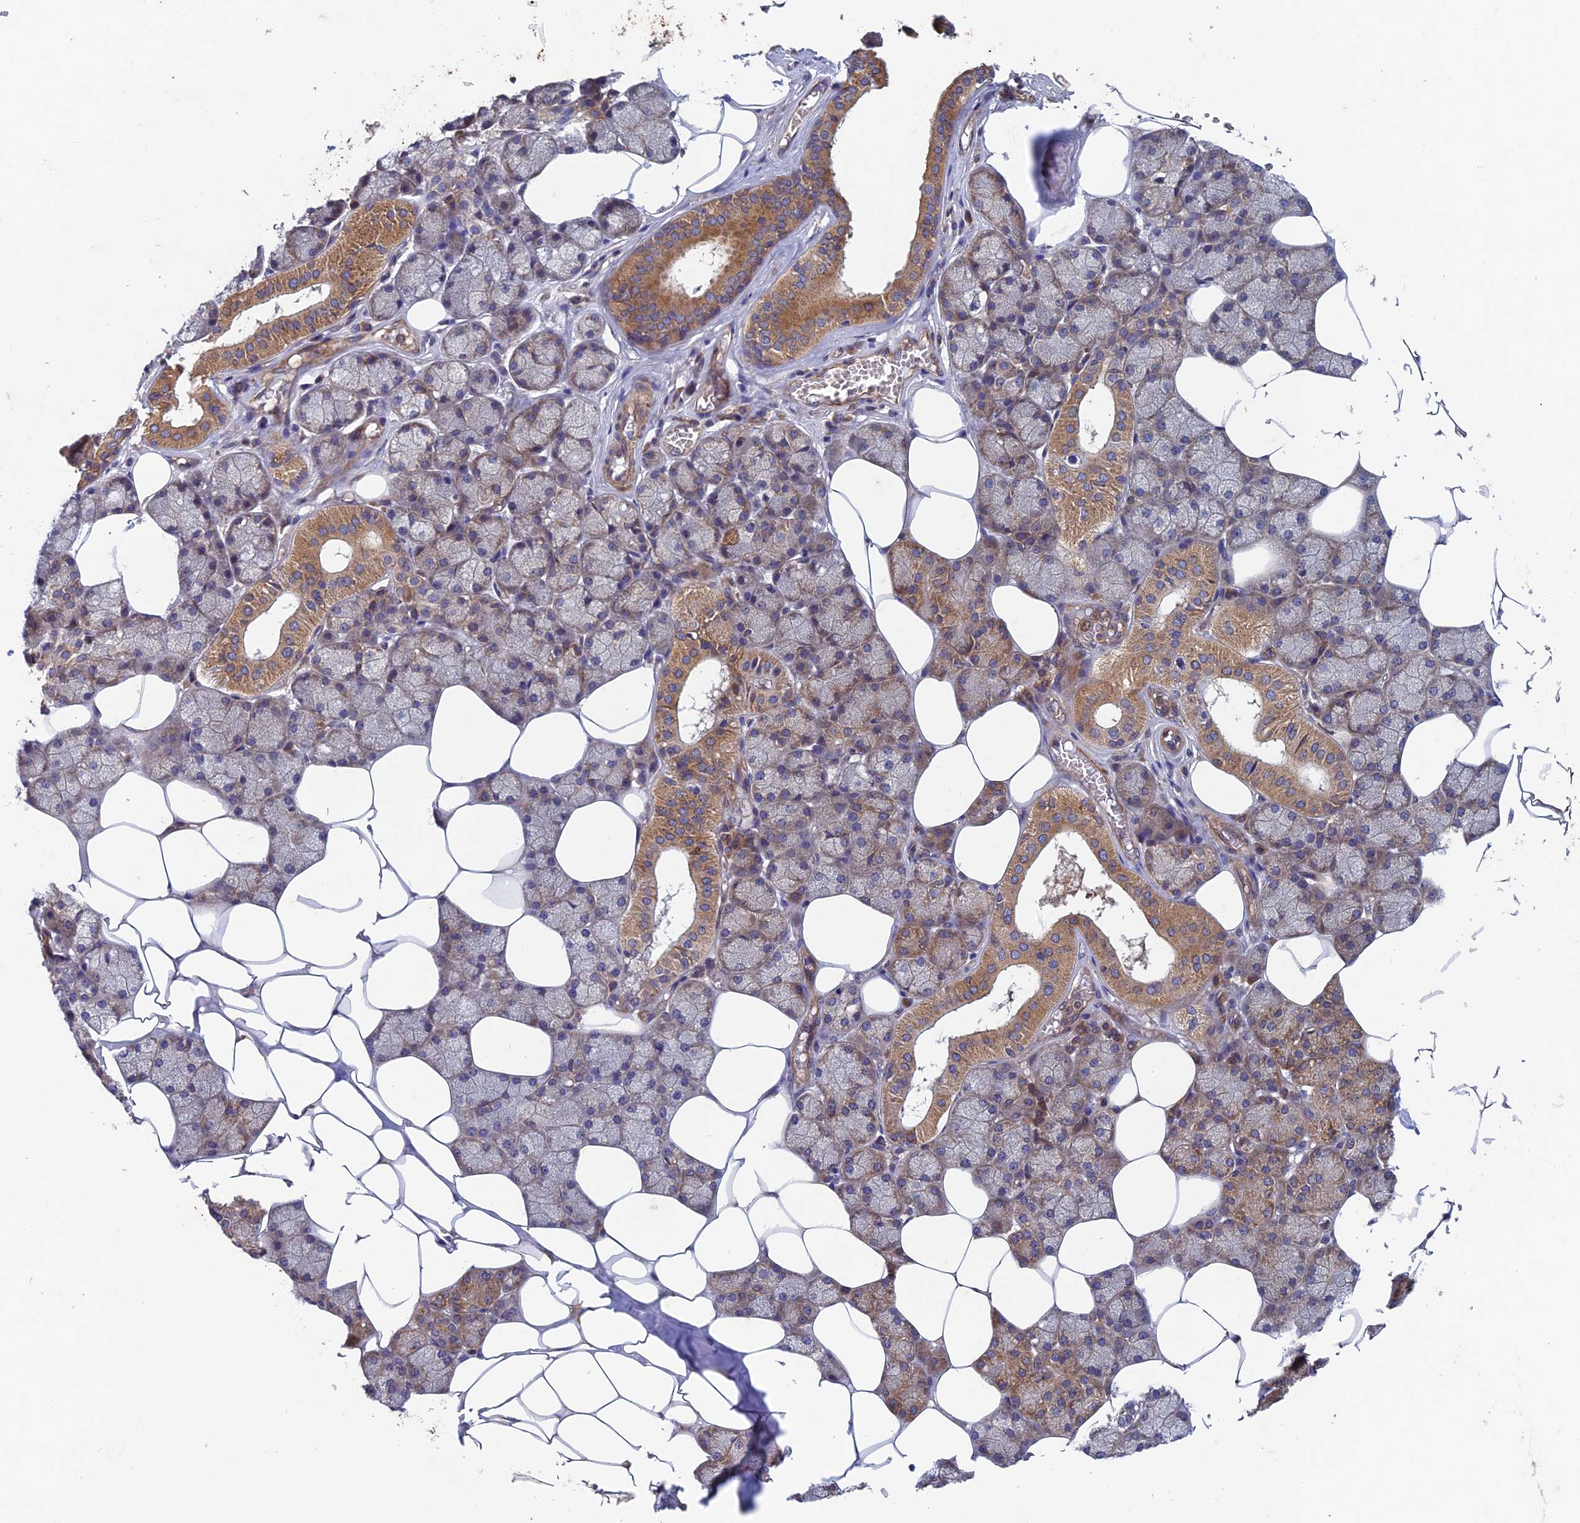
{"staining": {"intensity": "moderate", "quantity": "25%-75%", "location": "cytoplasmic/membranous"}, "tissue": "salivary gland", "cell_type": "Glandular cells", "image_type": "normal", "snomed": [{"axis": "morphology", "description": "Normal tissue, NOS"}, {"axis": "topography", "description": "Salivary gland"}], "caption": "Moderate cytoplasmic/membranous protein staining is seen in approximately 25%-75% of glandular cells in salivary gland.", "gene": "NCAPG", "patient": {"sex": "male", "age": 62}}